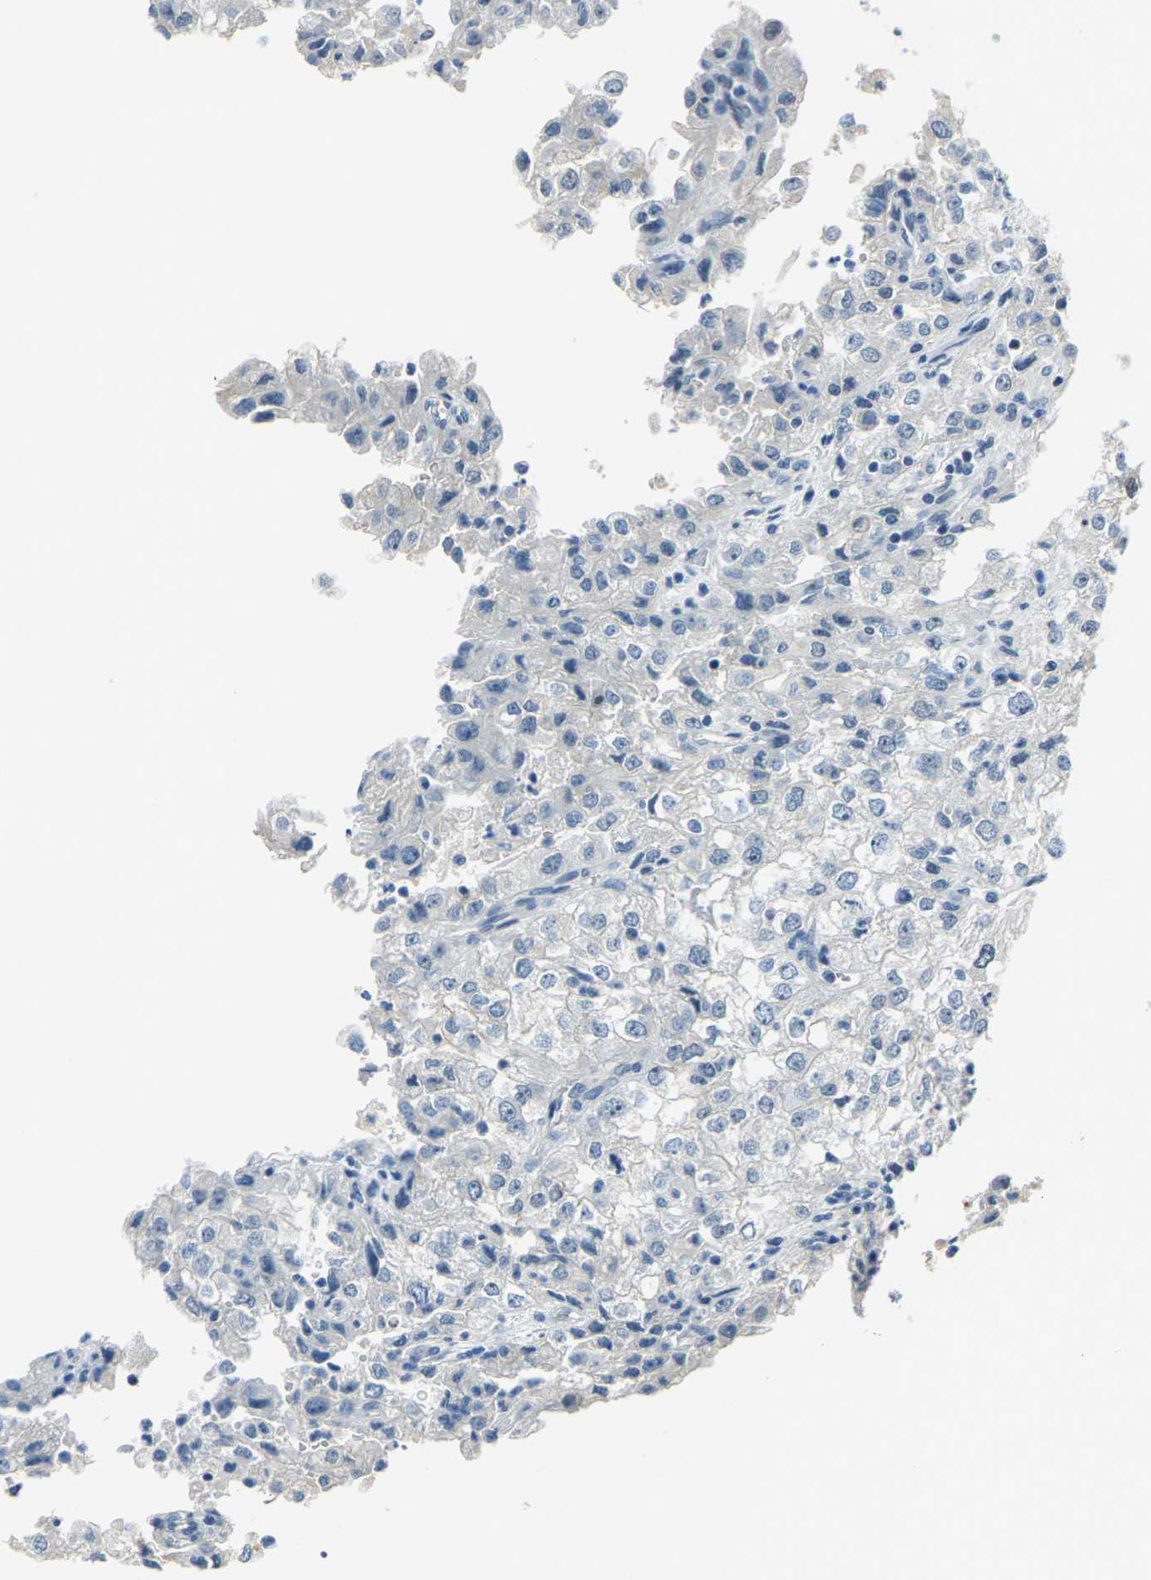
{"staining": {"intensity": "negative", "quantity": "none", "location": "none"}, "tissue": "renal cancer", "cell_type": "Tumor cells", "image_type": "cancer", "snomed": [{"axis": "morphology", "description": "Adenocarcinoma, NOS"}, {"axis": "topography", "description": "Kidney"}], "caption": "An image of human renal adenocarcinoma is negative for staining in tumor cells.", "gene": "RRP1", "patient": {"sex": "female", "age": 54}}